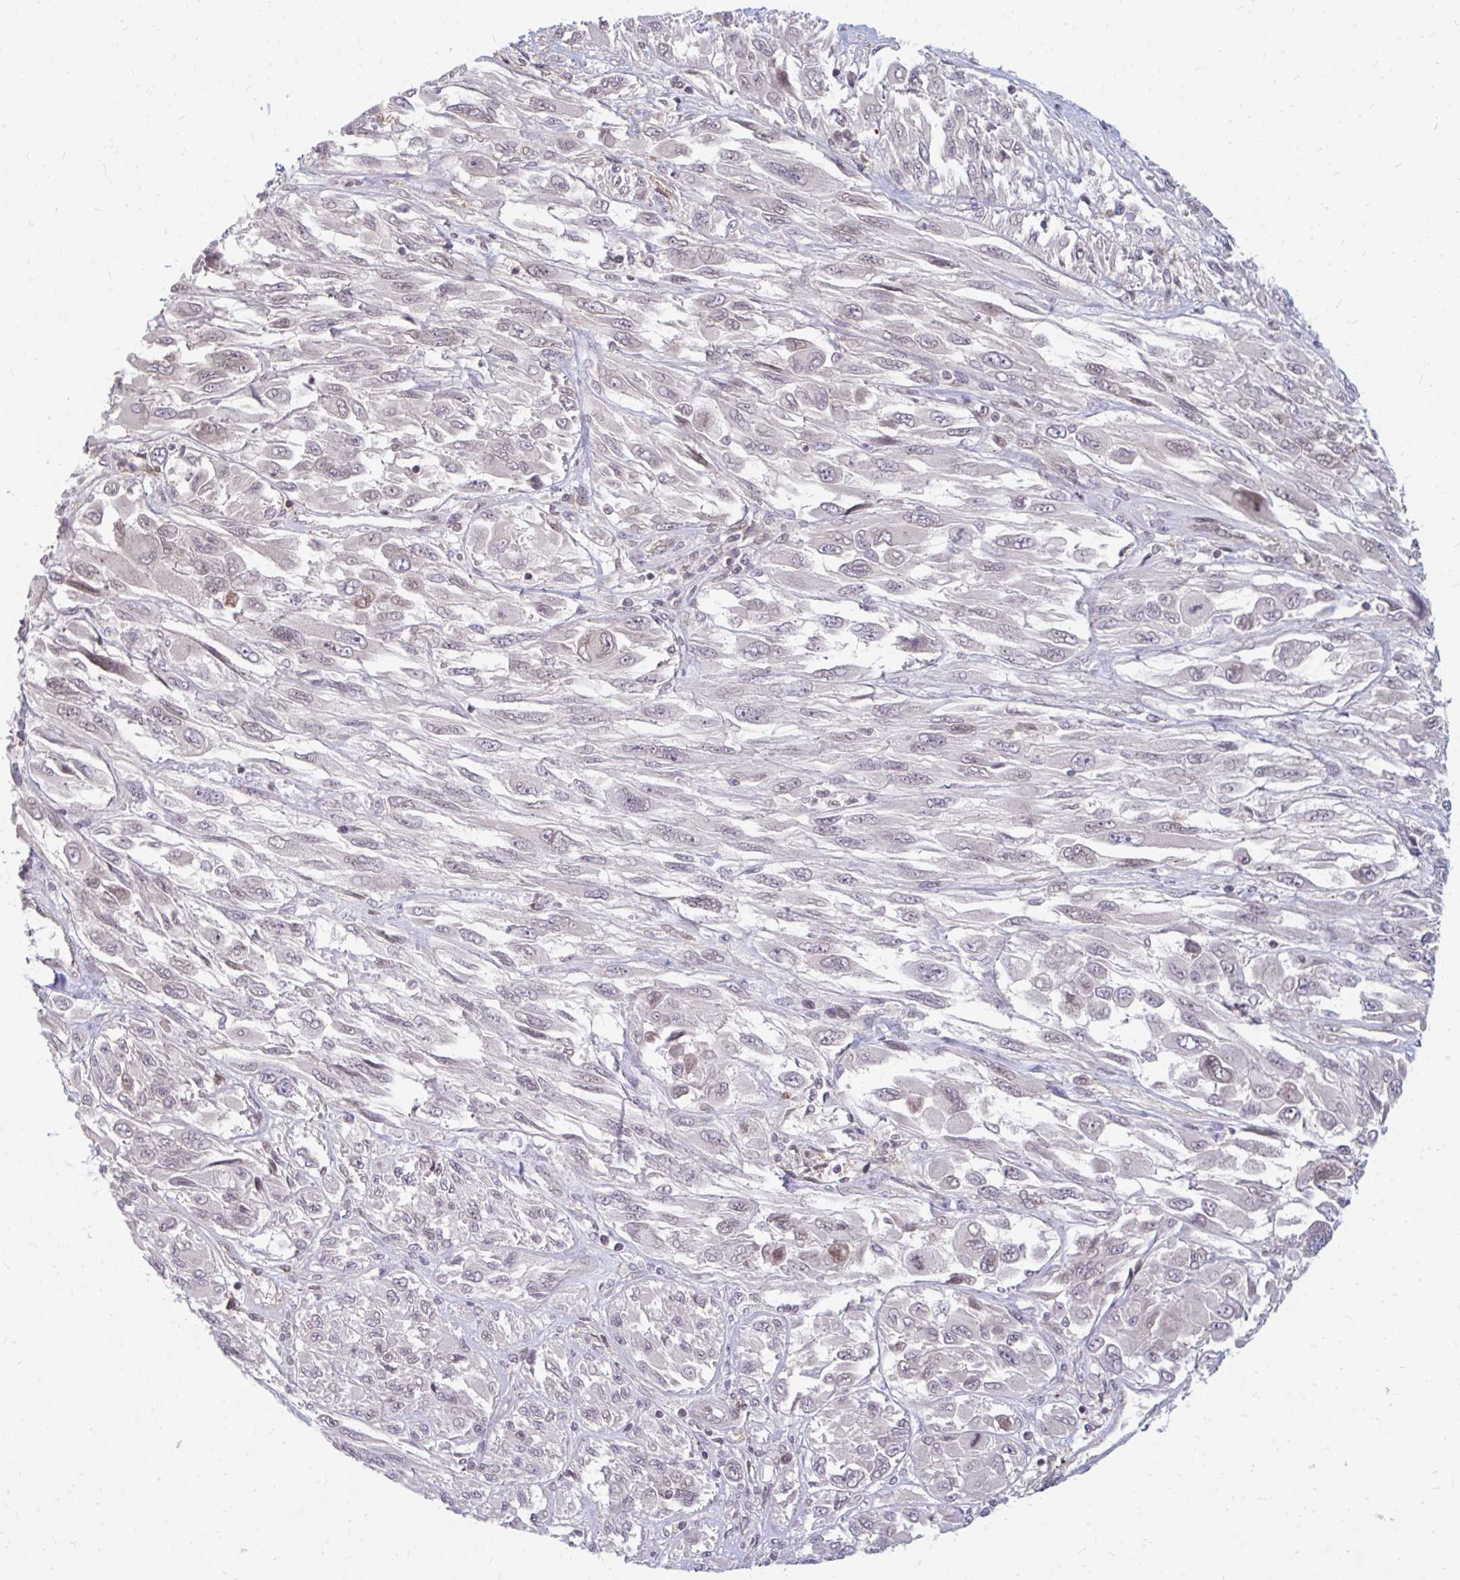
{"staining": {"intensity": "negative", "quantity": "none", "location": "none"}, "tissue": "melanoma", "cell_type": "Tumor cells", "image_type": "cancer", "snomed": [{"axis": "morphology", "description": "Malignant melanoma, NOS"}, {"axis": "topography", "description": "Skin"}], "caption": "The histopathology image reveals no staining of tumor cells in melanoma.", "gene": "GPC5", "patient": {"sex": "female", "age": 91}}